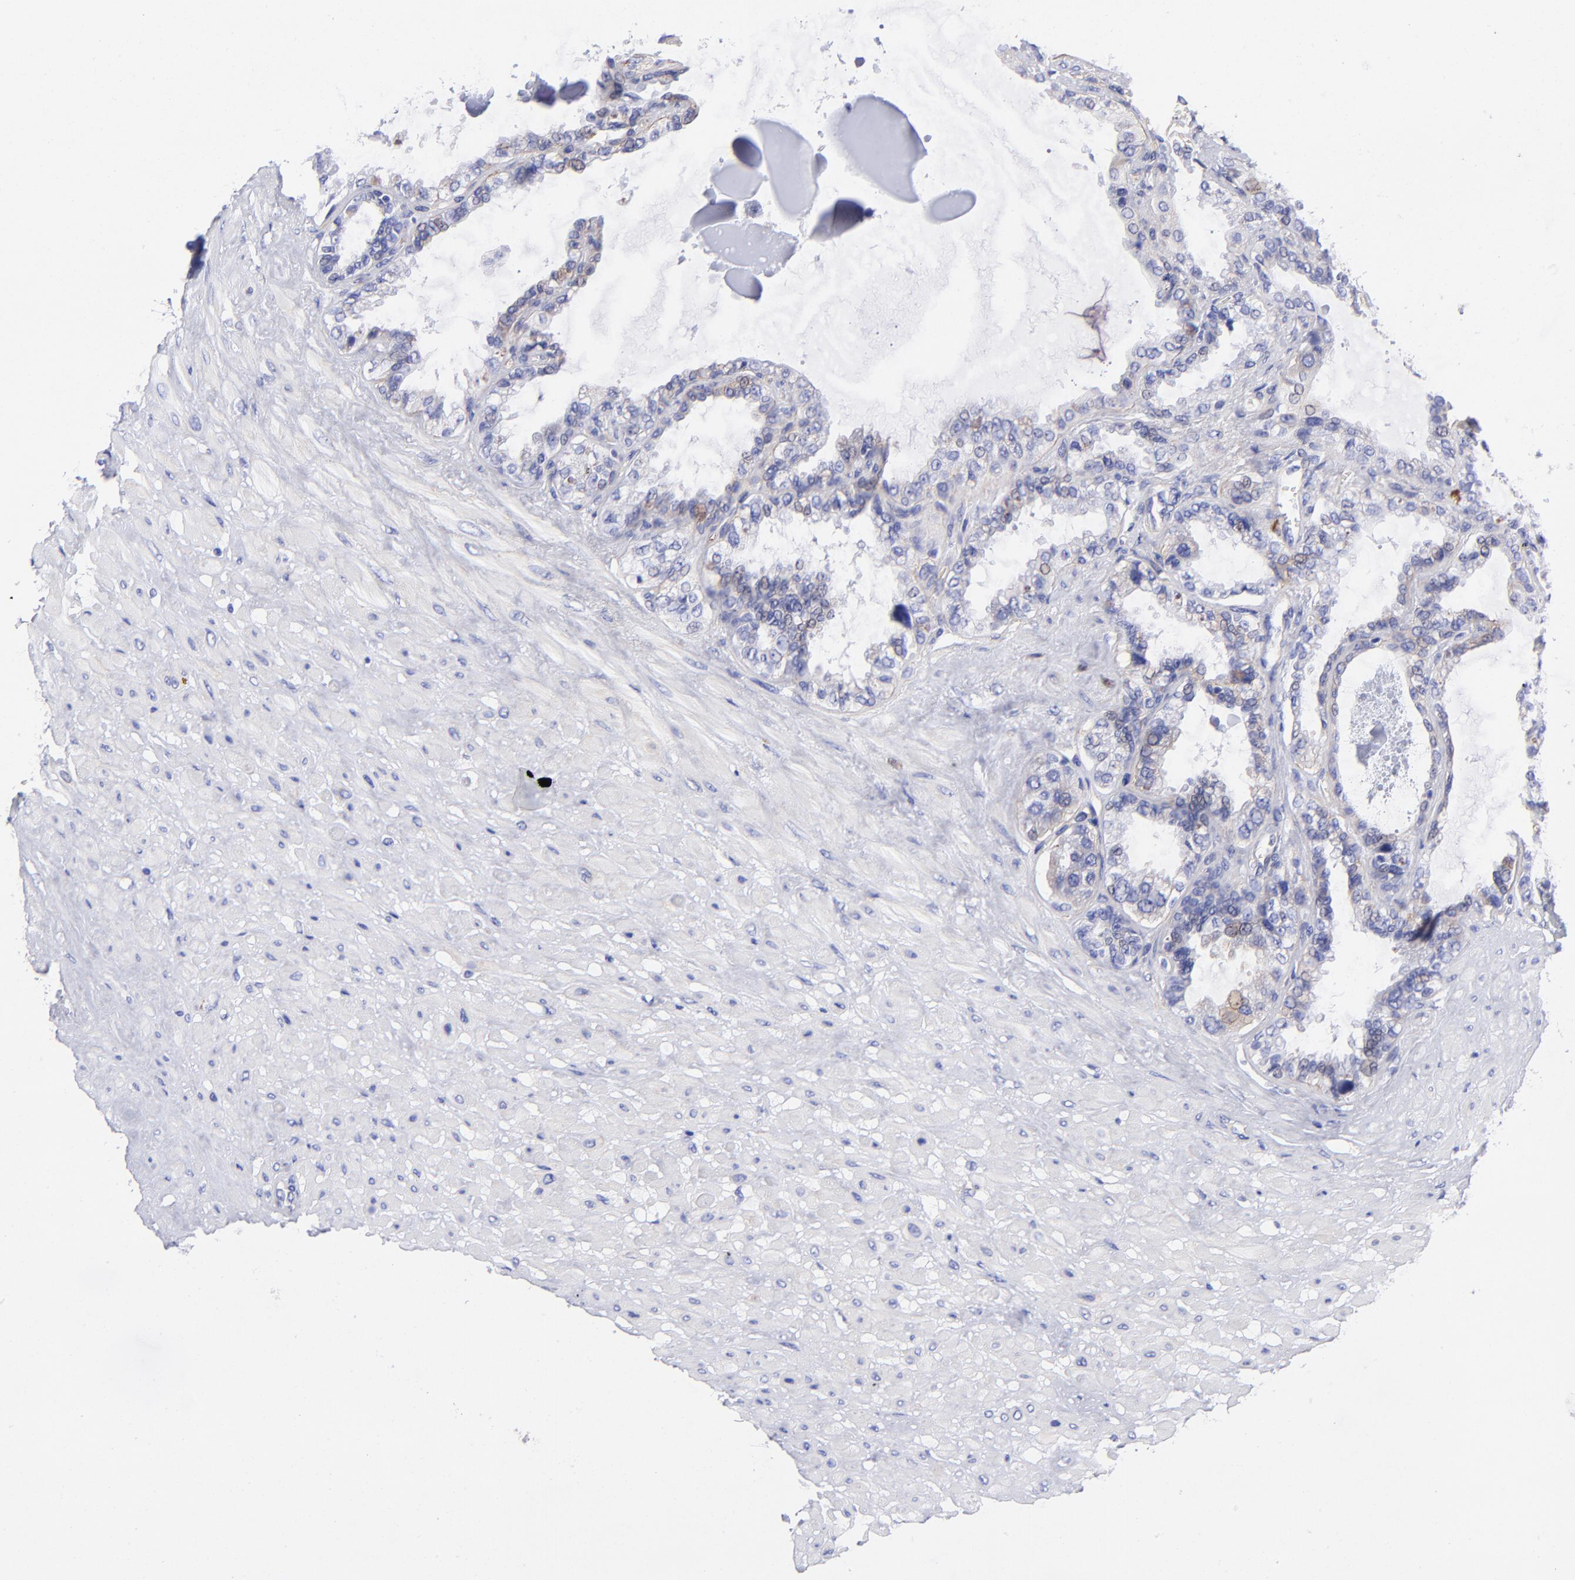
{"staining": {"intensity": "weak", "quantity": "25%-75%", "location": "cytoplasmic/membranous"}, "tissue": "seminal vesicle", "cell_type": "Glandular cells", "image_type": "normal", "snomed": [{"axis": "morphology", "description": "Normal tissue, NOS"}, {"axis": "morphology", "description": "Inflammation, NOS"}, {"axis": "topography", "description": "Urinary bladder"}, {"axis": "topography", "description": "Prostate"}, {"axis": "topography", "description": "Seminal veicle"}], "caption": "Protein analysis of benign seminal vesicle demonstrates weak cytoplasmic/membranous expression in about 25%-75% of glandular cells.", "gene": "PPFIBP1", "patient": {"sex": "male", "age": 82}}